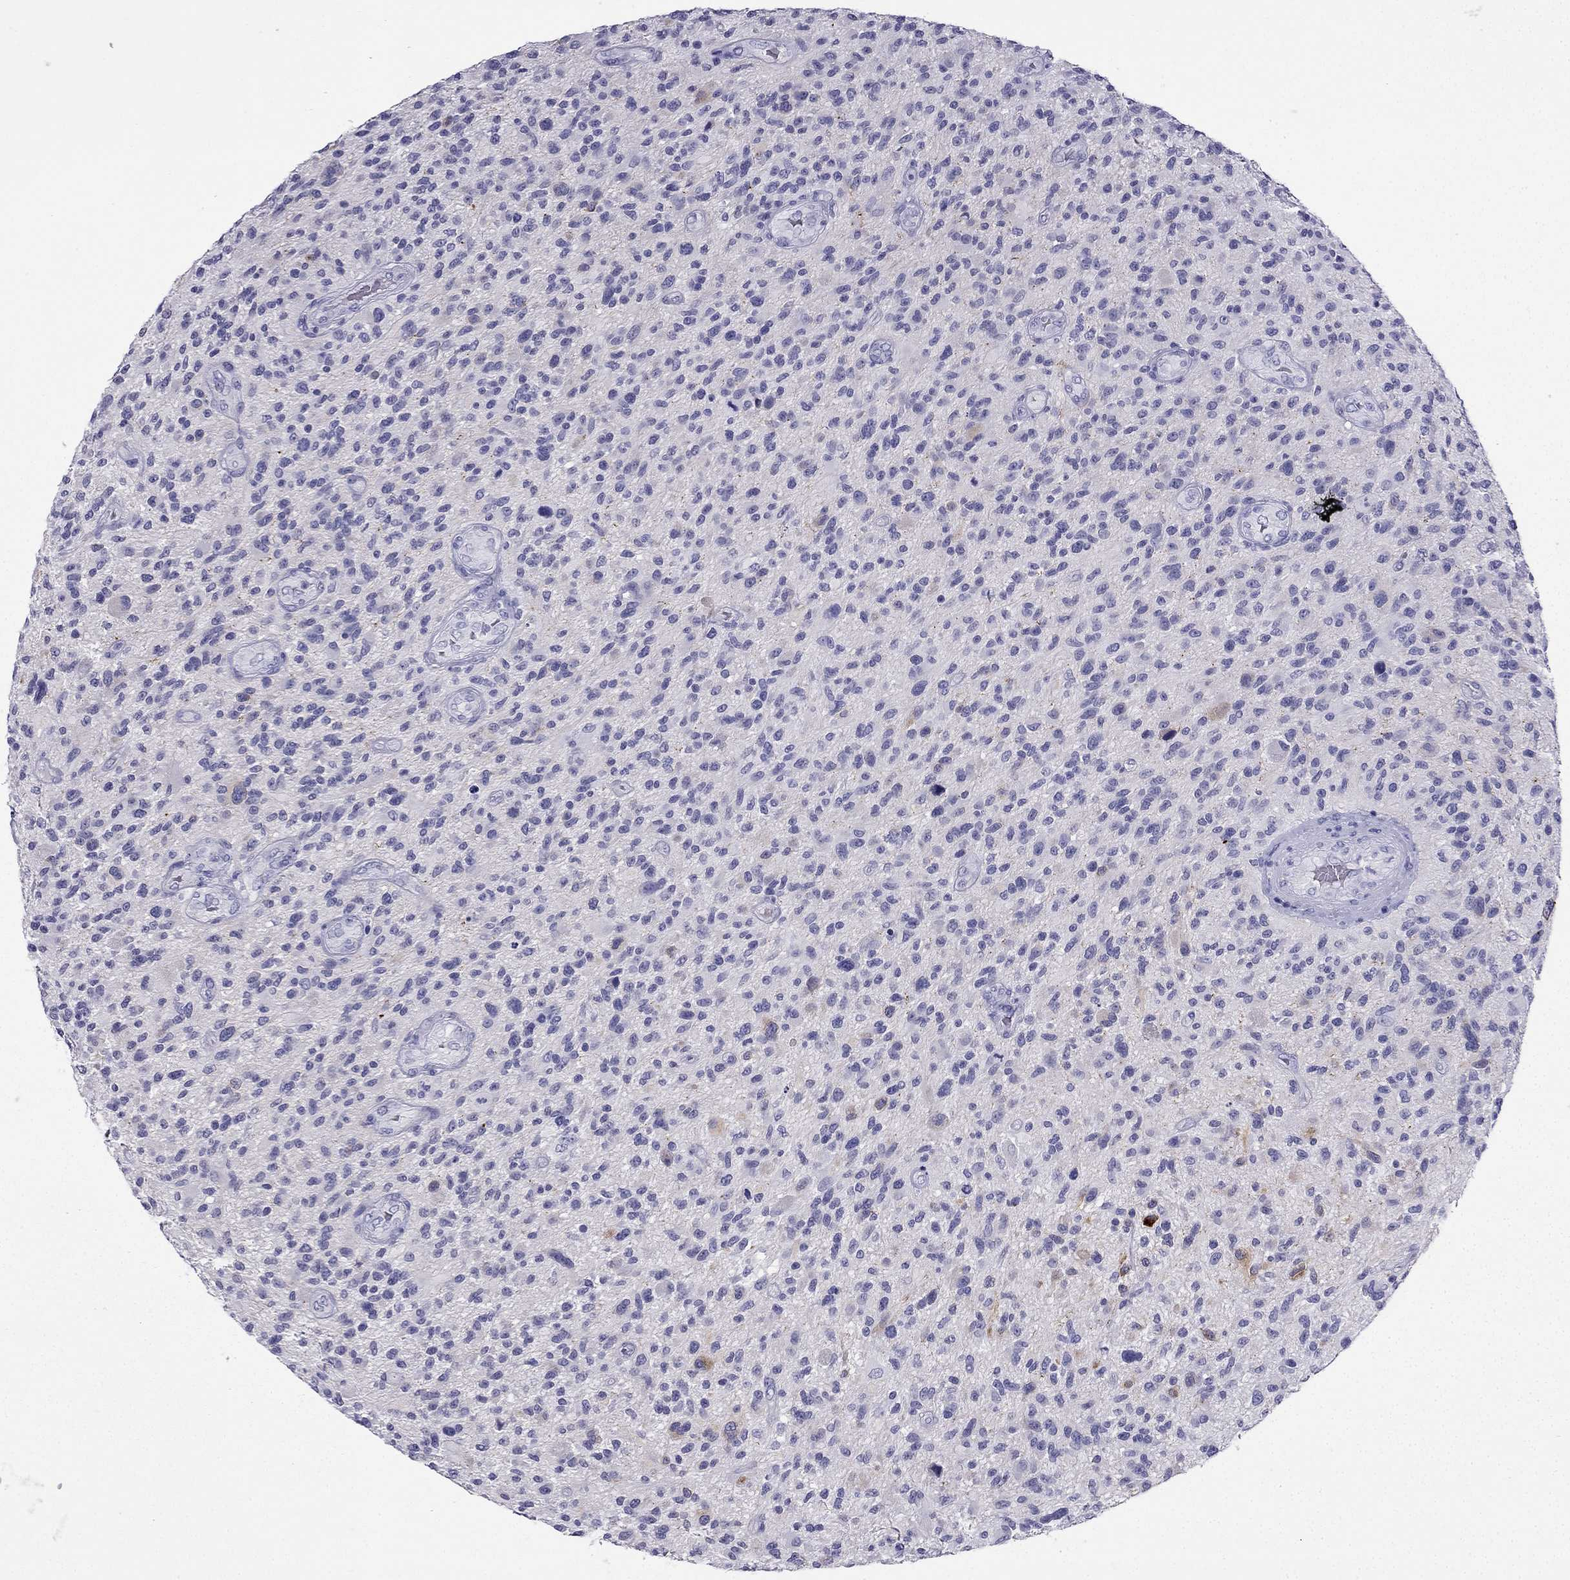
{"staining": {"intensity": "negative", "quantity": "none", "location": "none"}, "tissue": "glioma", "cell_type": "Tumor cells", "image_type": "cancer", "snomed": [{"axis": "morphology", "description": "Glioma, malignant, High grade"}, {"axis": "topography", "description": "Brain"}], "caption": "This is an immunohistochemistry (IHC) image of glioma. There is no staining in tumor cells.", "gene": "NPTX1", "patient": {"sex": "male", "age": 47}}